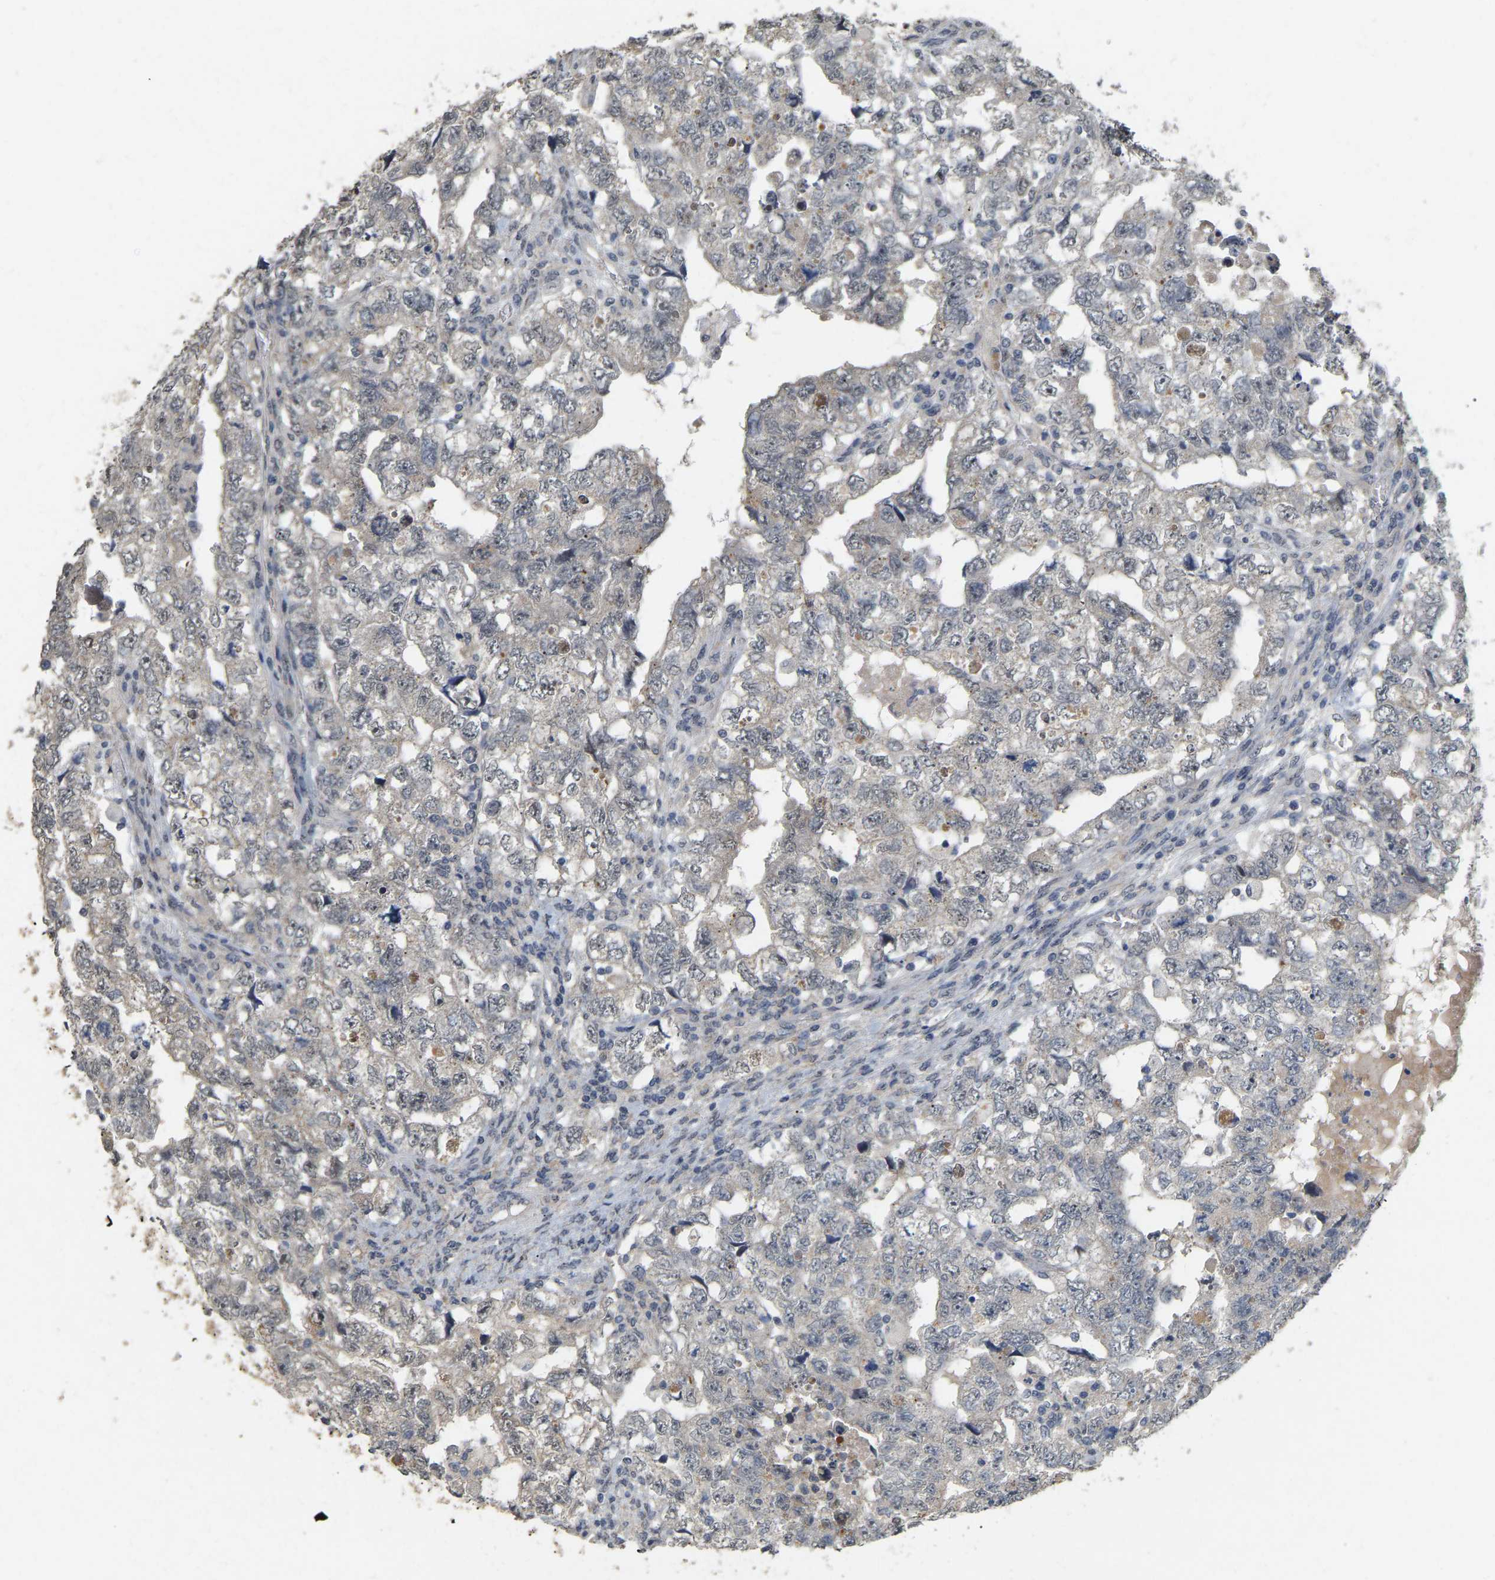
{"staining": {"intensity": "weak", "quantity": "<25%", "location": "cytoplasmic/membranous"}, "tissue": "testis cancer", "cell_type": "Tumor cells", "image_type": "cancer", "snomed": [{"axis": "morphology", "description": "Carcinoma, Embryonal, NOS"}, {"axis": "topography", "description": "Testis"}], "caption": "This is a photomicrograph of immunohistochemistry staining of testis embryonal carcinoma, which shows no positivity in tumor cells.", "gene": "RUVBL1", "patient": {"sex": "male", "age": 36}}